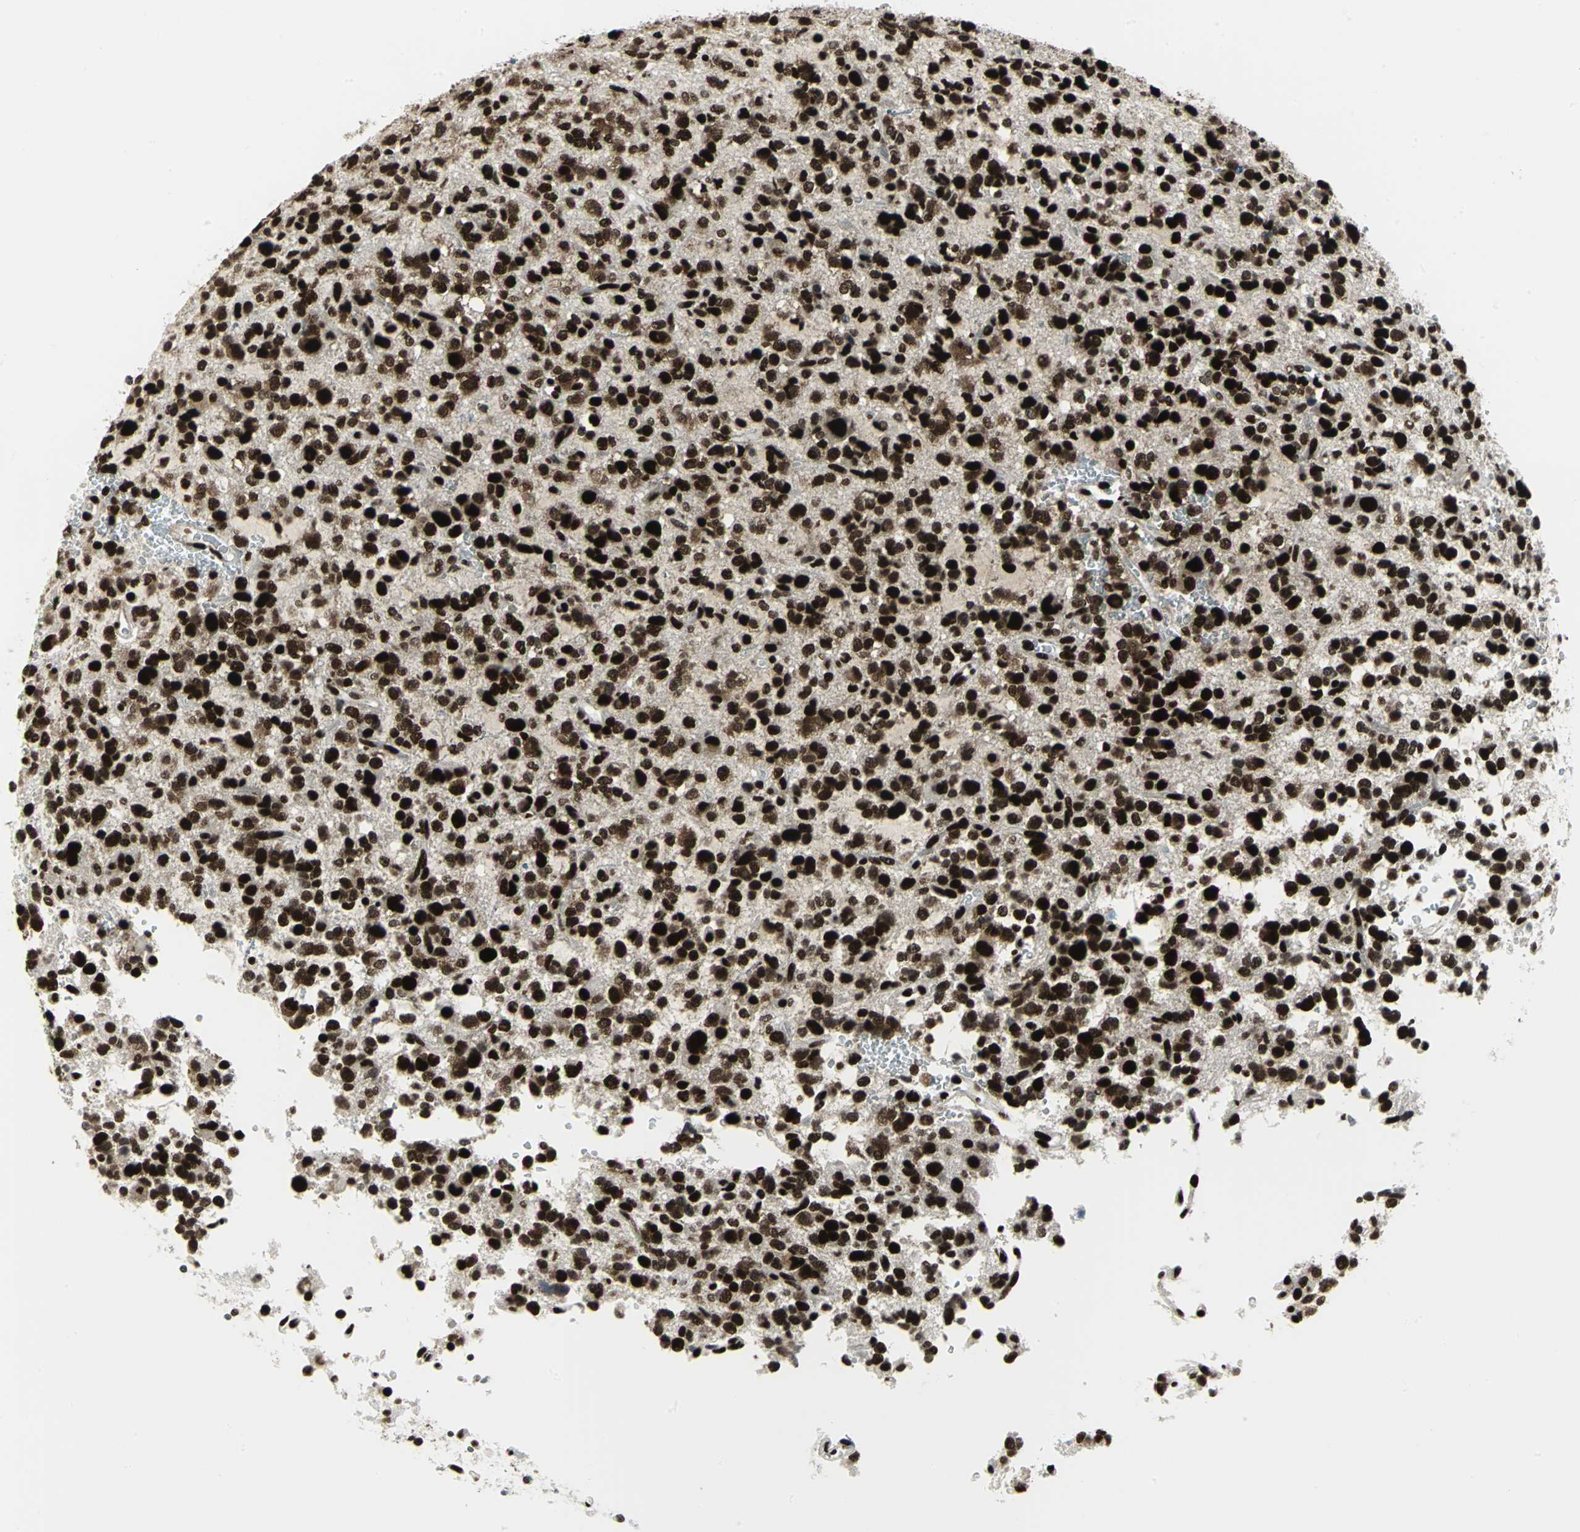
{"staining": {"intensity": "strong", "quantity": ">75%", "location": "nuclear"}, "tissue": "glioma", "cell_type": "Tumor cells", "image_type": "cancer", "snomed": [{"axis": "morphology", "description": "Glioma, malignant, High grade"}, {"axis": "topography", "description": "Brain"}], "caption": "Strong nuclear positivity is seen in approximately >75% of tumor cells in glioma.", "gene": "SMARCA4", "patient": {"sex": "male", "age": 47}}